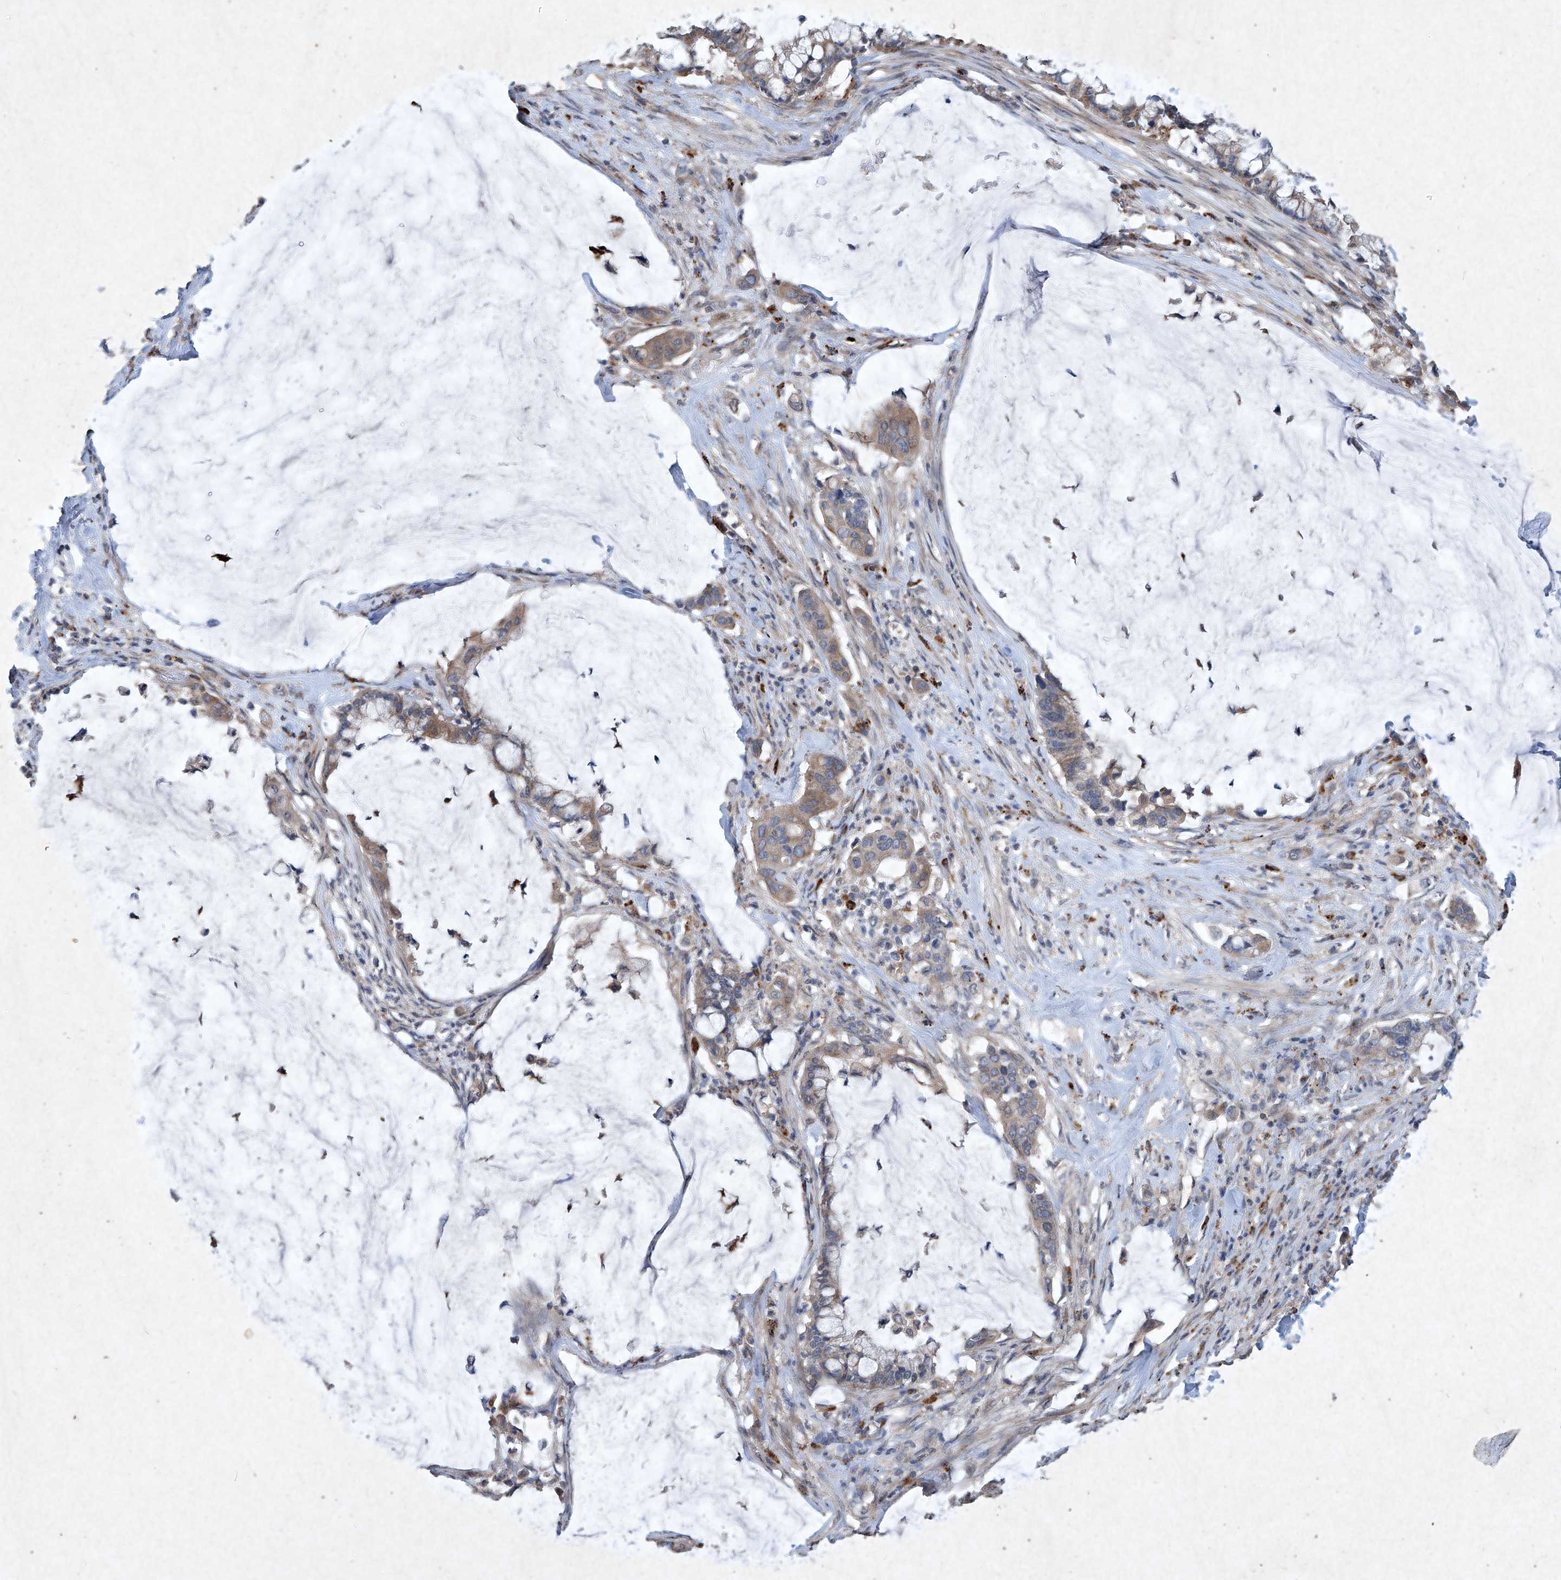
{"staining": {"intensity": "moderate", "quantity": ">75%", "location": "cytoplasmic/membranous"}, "tissue": "pancreatic cancer", "cell_type": "Tumor cells", "image_type": "cancer", "snomed": [{"axis": "morphology", "description": "Adenocarcinoma, NOS"}, {"axis": "topography", "description": "Pancreas"}], "caption": "Immunohistochemical staining of human pancreatic cancer (adenocarcinoma) displays medium levels of moderate cytoplasmic/membranous protein positivity in about >75% of tumor cells.", "gene": "MED16", "patient": {"sex": "male", "age": 41}}